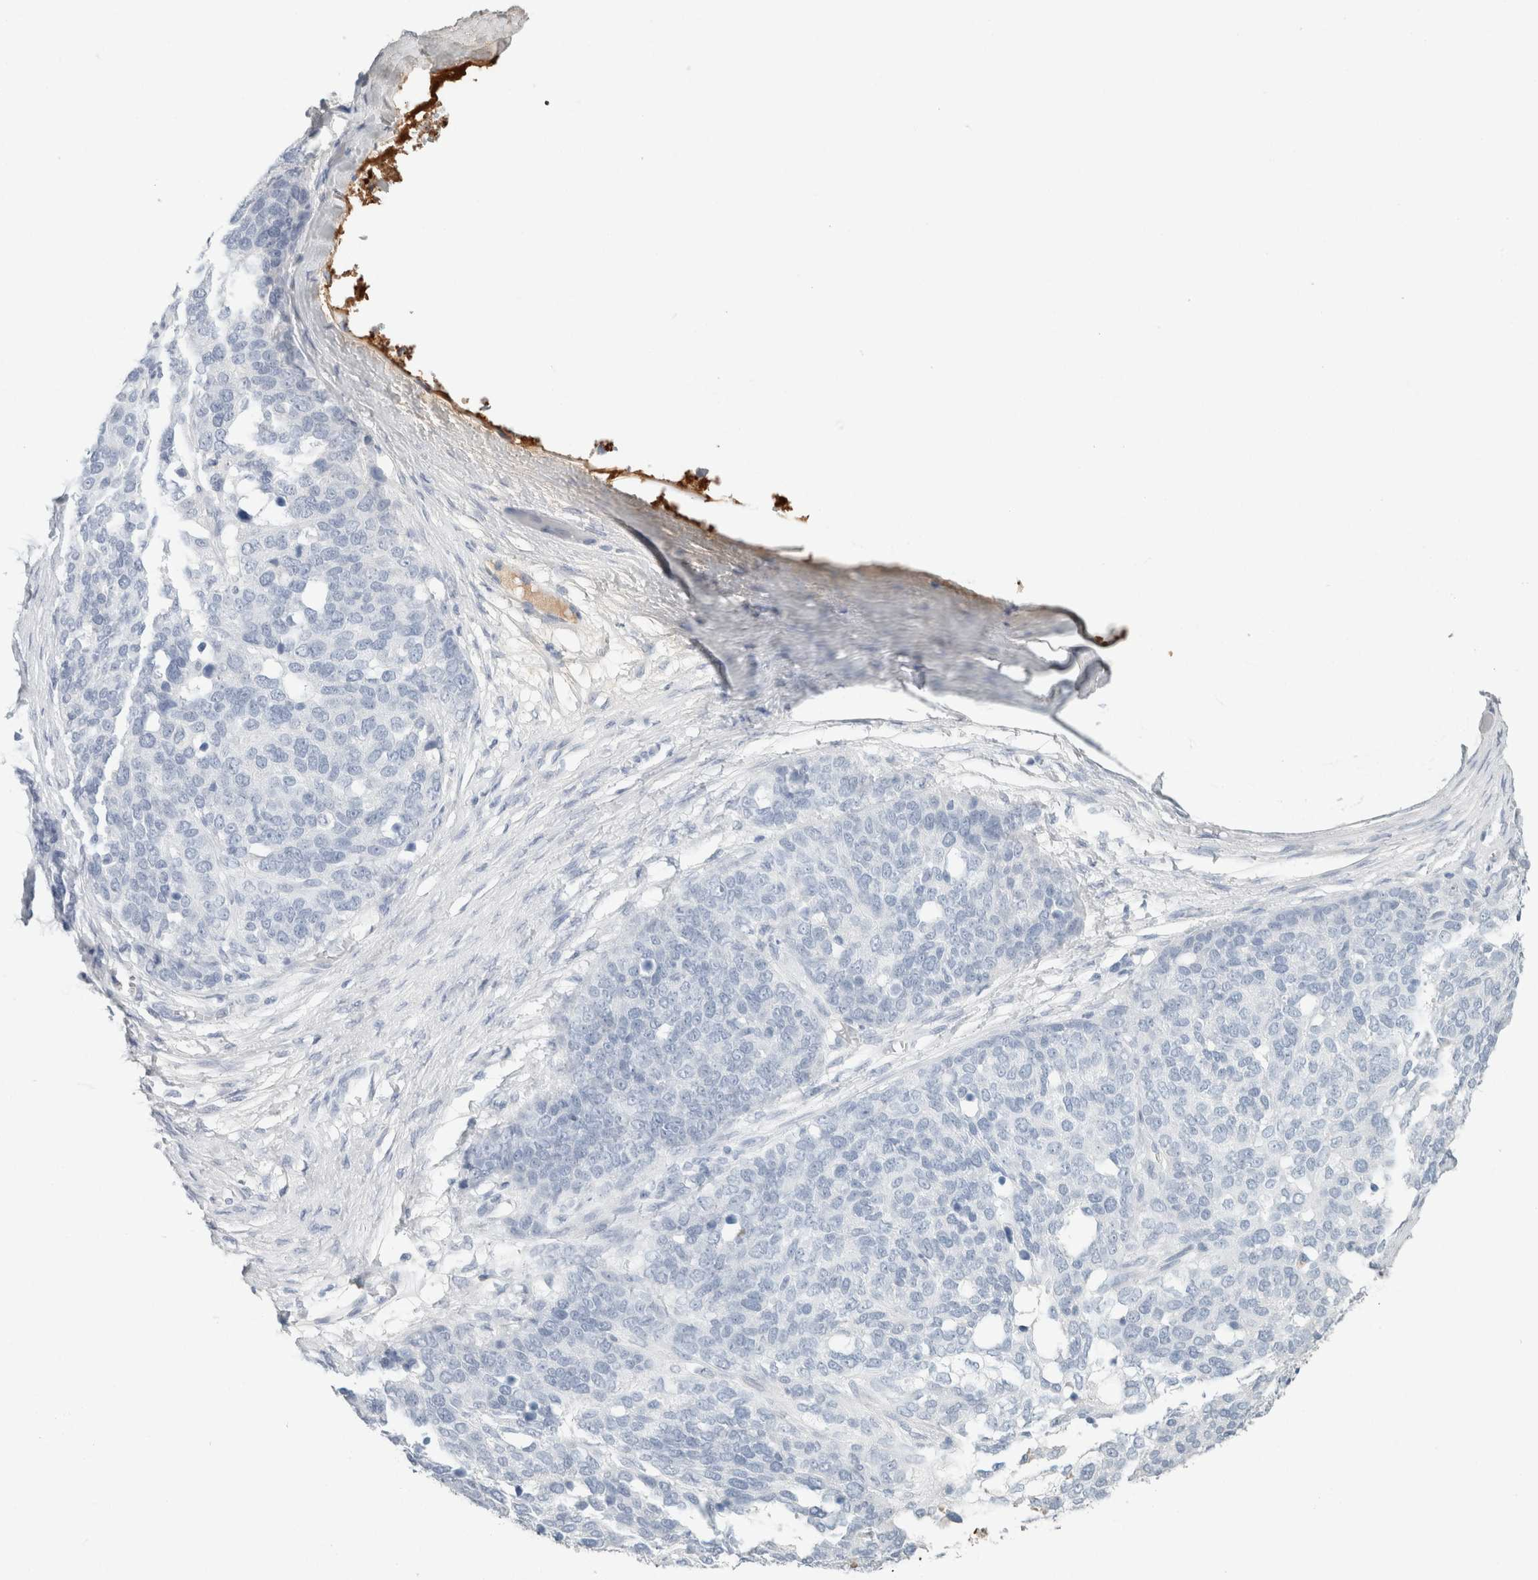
{"staining": {"intensity": "negative", "quantity": "none", "location": "none"}, "tissue": "ovarian cancer", "cell_type": "Tumor cells", "image_type": "cancer", "snomed": [{"axis": "morphology", "description": "Cystadenocarcinoma, serous, NOS"}, {"axis": "topography", "description": "Ovary"}], "caption": "Immunohistochemical staining of human ovarian serous cystadenocarcinoma reveals no significant positivity in tumor cells. (DAB IHC, high magnification).", "gene": "IL6", "patient": {"sex": "female", "age": 44}}